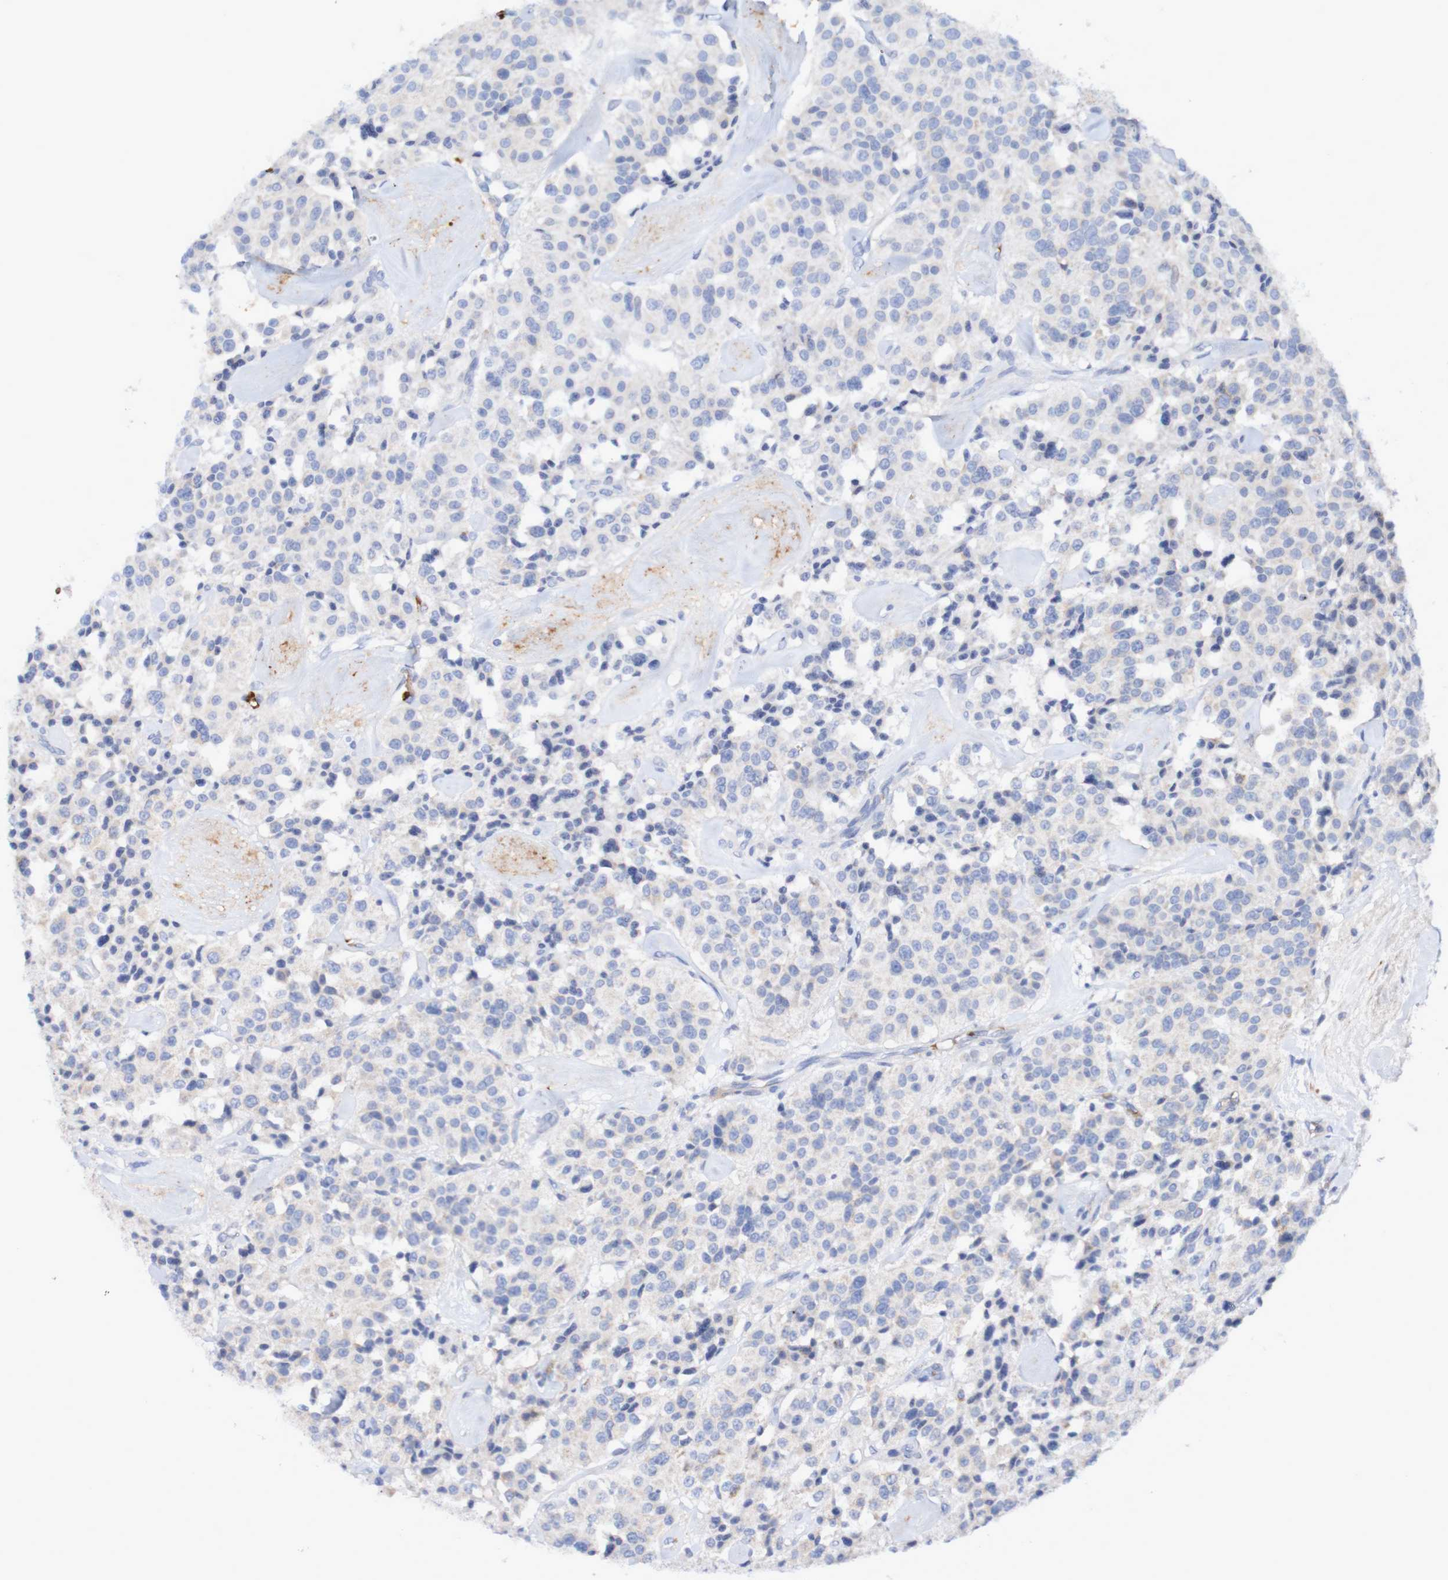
{"staining": {"intensity": "negative", "quantity": "none", "location": "none"}, "tissue": "carcinoid", "cell_type": "Tumor cells", "image_type": "cancer", "snomed": [{"axis": "morphology", "description": "Carcinoid, malignant, NOS"}, {"axis": "topography", "description": "Lung"}], "caption": "This micrograph is of carcinoid stained with IHC to label a protein in brown with the nuclei are counter-stained blue. There is no positivity in tumor cells.", "gene": "WNT4", "patient": {"sex": "male", "age": 30}}